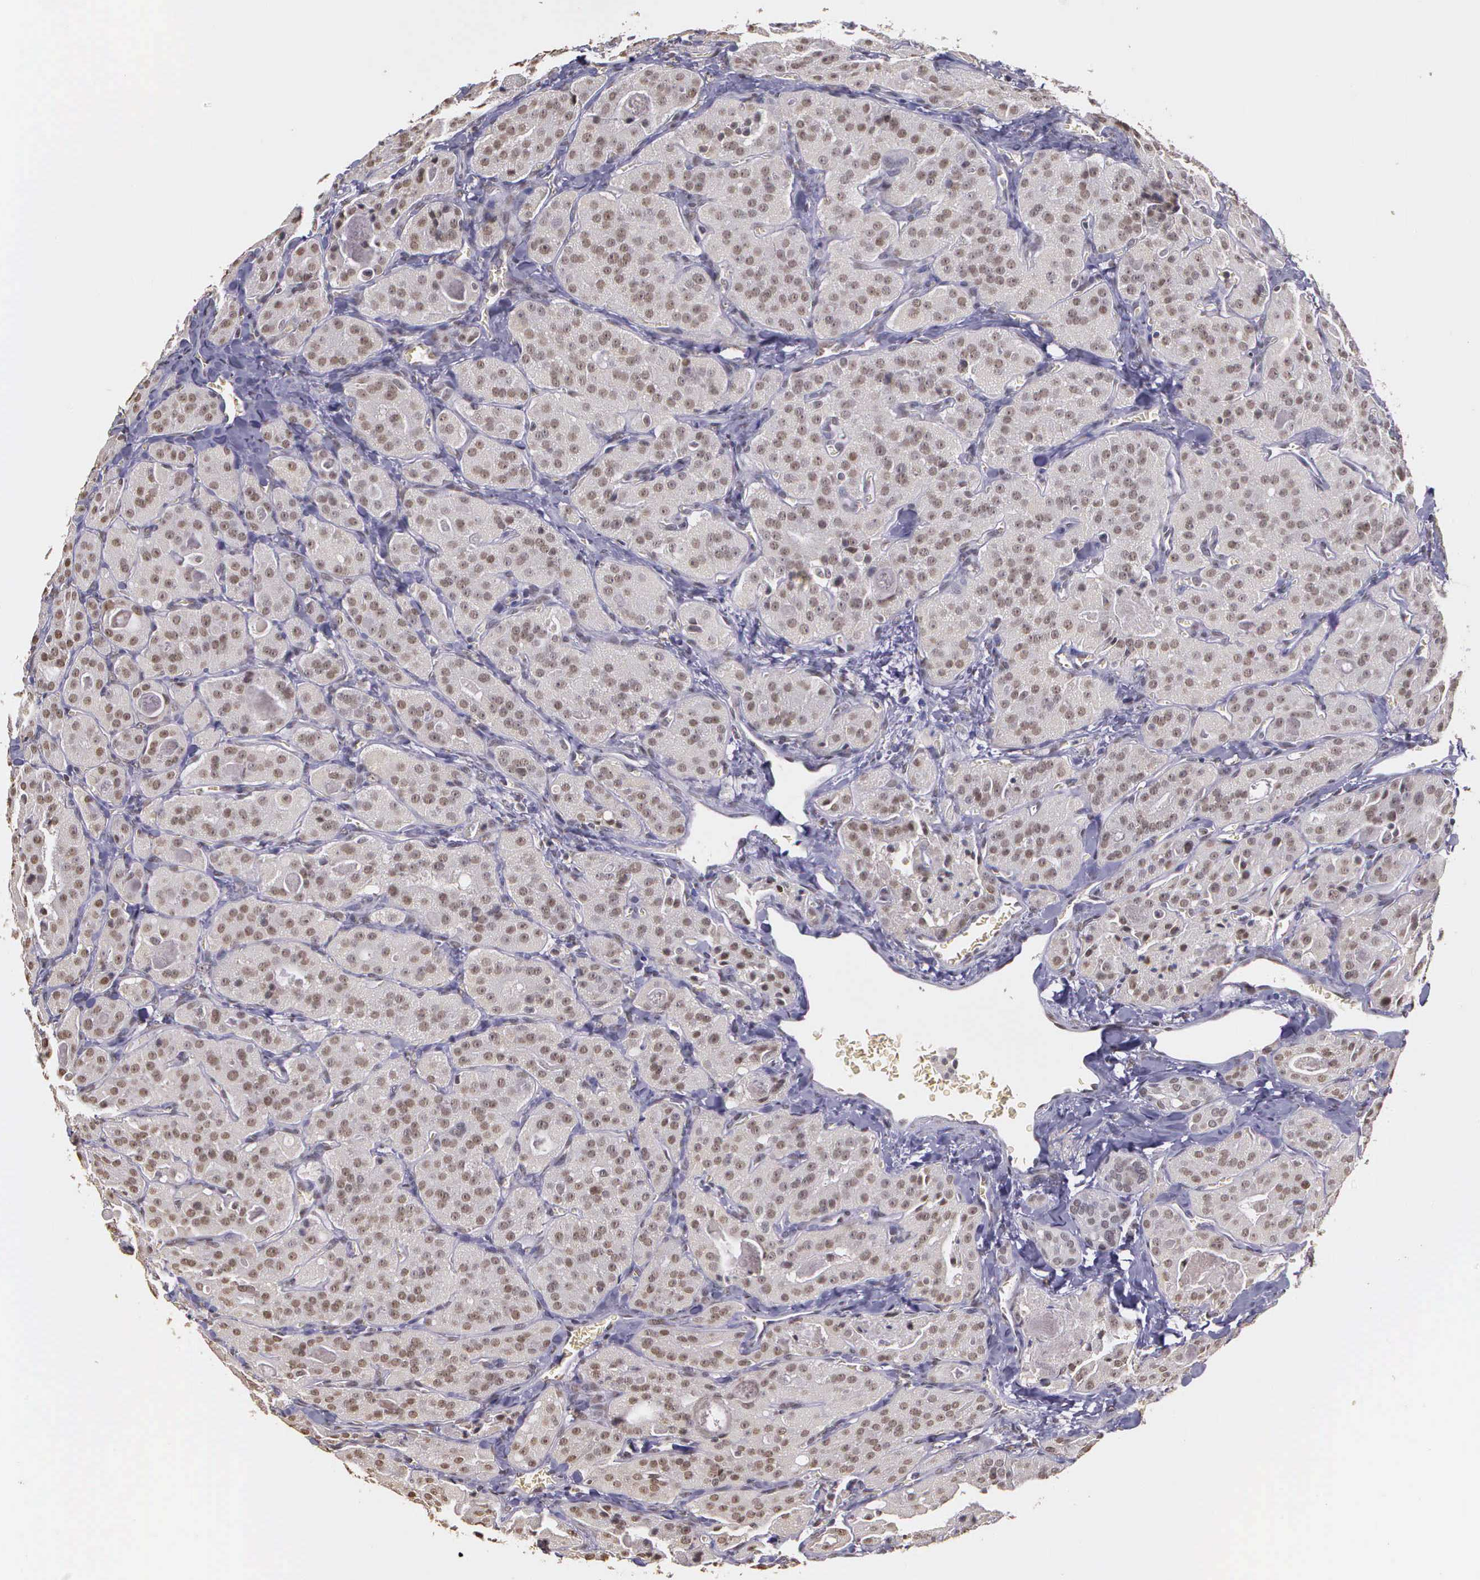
{"staining": {"intensity": "weak", "quantity": ">75%", "location": "nuclear"}, "tissue": "thyroid cancer", "cell_type": "Tumor cells", "image_type": "cancer", "snomed": [{"axis": "morphology", "description": "Carcinoma, NOS"}, {"axis": "topography", "description": "Thyroid gland"}], "caption": "Immunohistochemistry (IHC) histopathology image of neoplastic tissue: human thyroid cancer stained using immunohistochemistry shows low levels of weak protein expression localized specifically in the nuclear of tumor cells, appearing as a nuclear brown color.", "gene": "ARMCX5", "patient": {"sex": "male", "age": 76}}